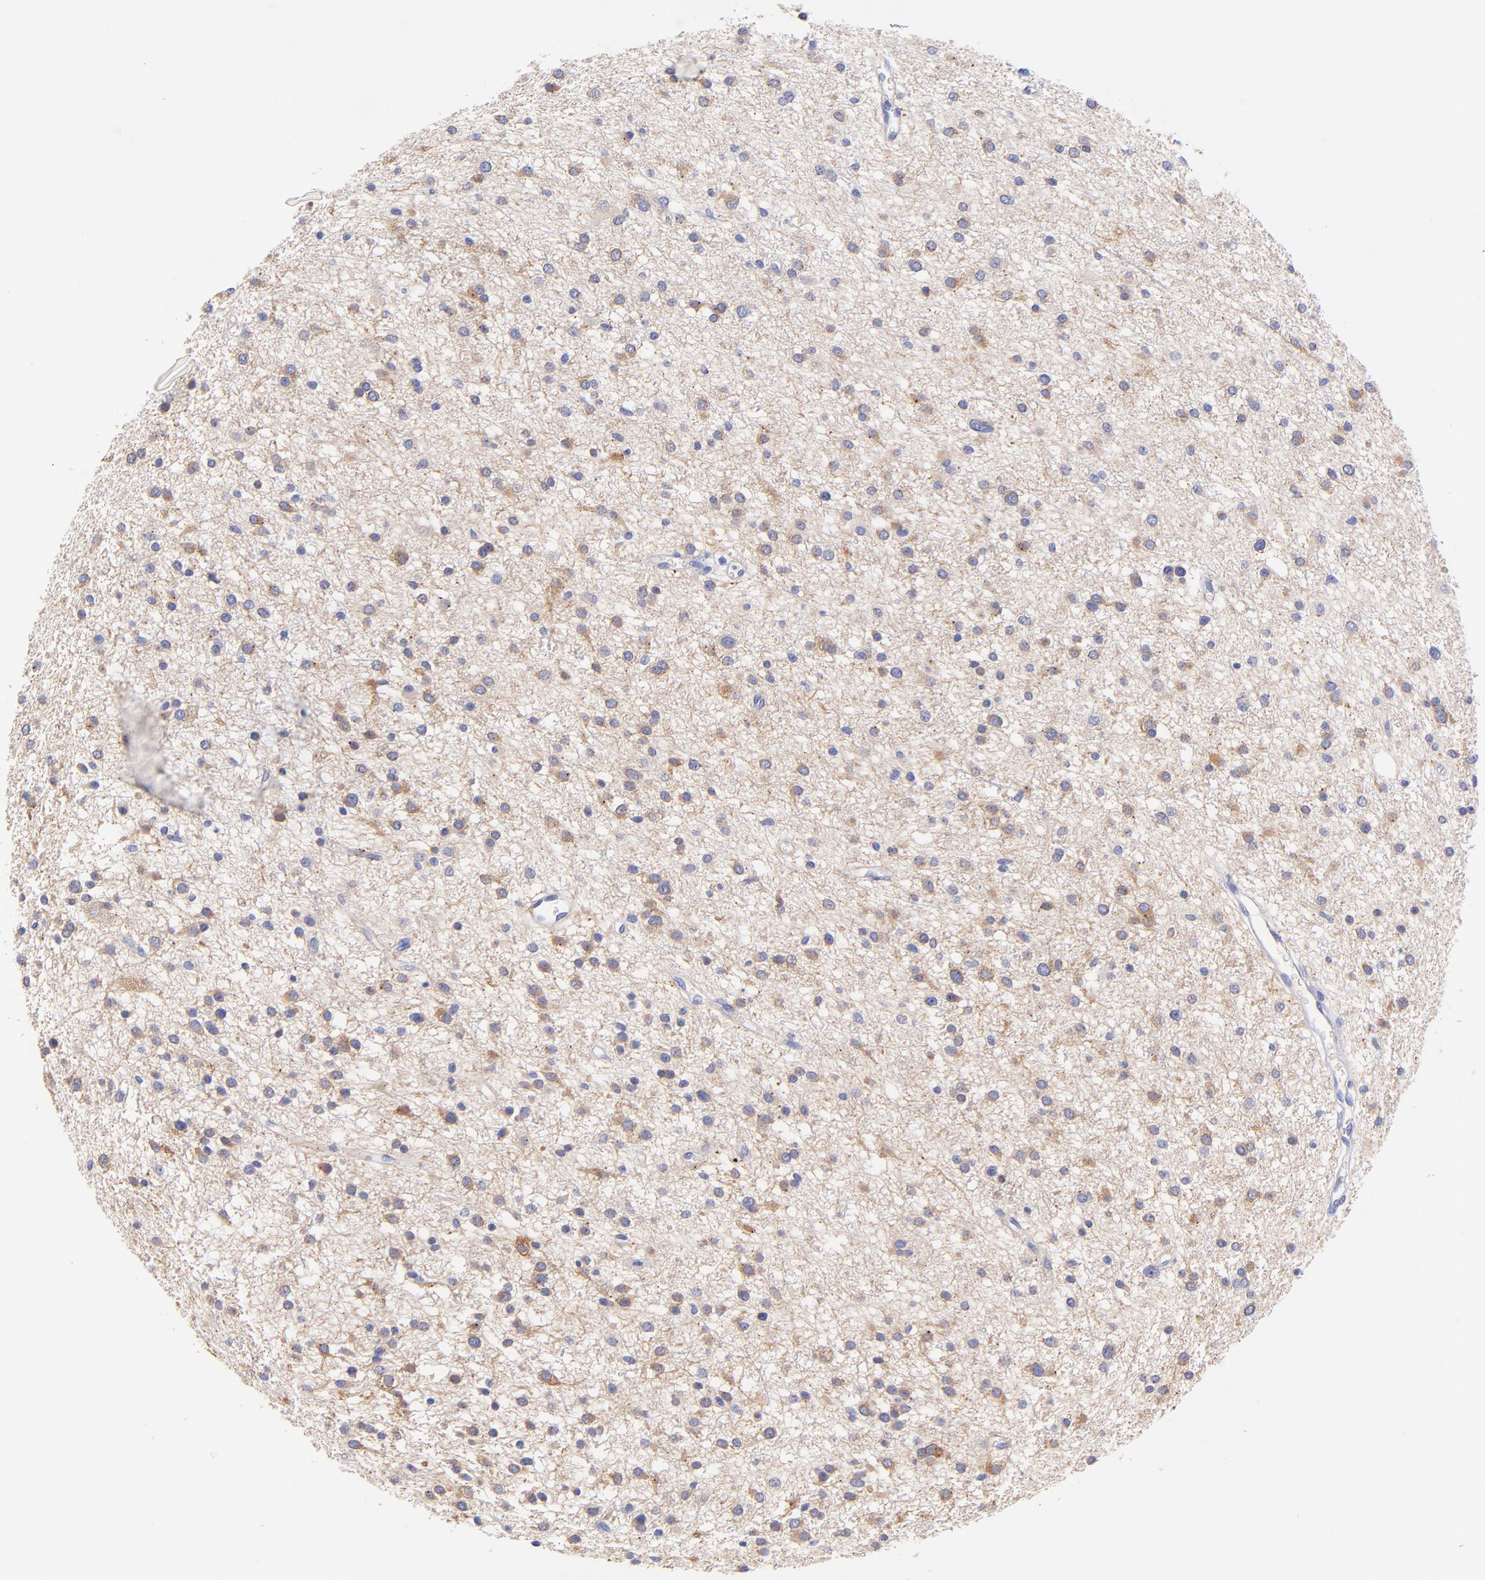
{"staining": {"intensity": "weak", "quantity": "25%-75%", "location": "cytoplasmic/membranous"}, "tissue": "glioma", "cell_type": "Tumor cells", "image_type": "cancer", "snomed": [{"axis": "morphology", "description": "Glioma, malignant, Low grade"}, {"axis": "topography", "description": "Brain"}], "caption": "Immunohistochemistry of malignant glioma (low-grade) exhibits low levels of weak cytoplasmic/membranous expression in about 25%-75% of tumor cells.", "gene": "GPHN", "patient": {"sex": "female", "age": 36}}